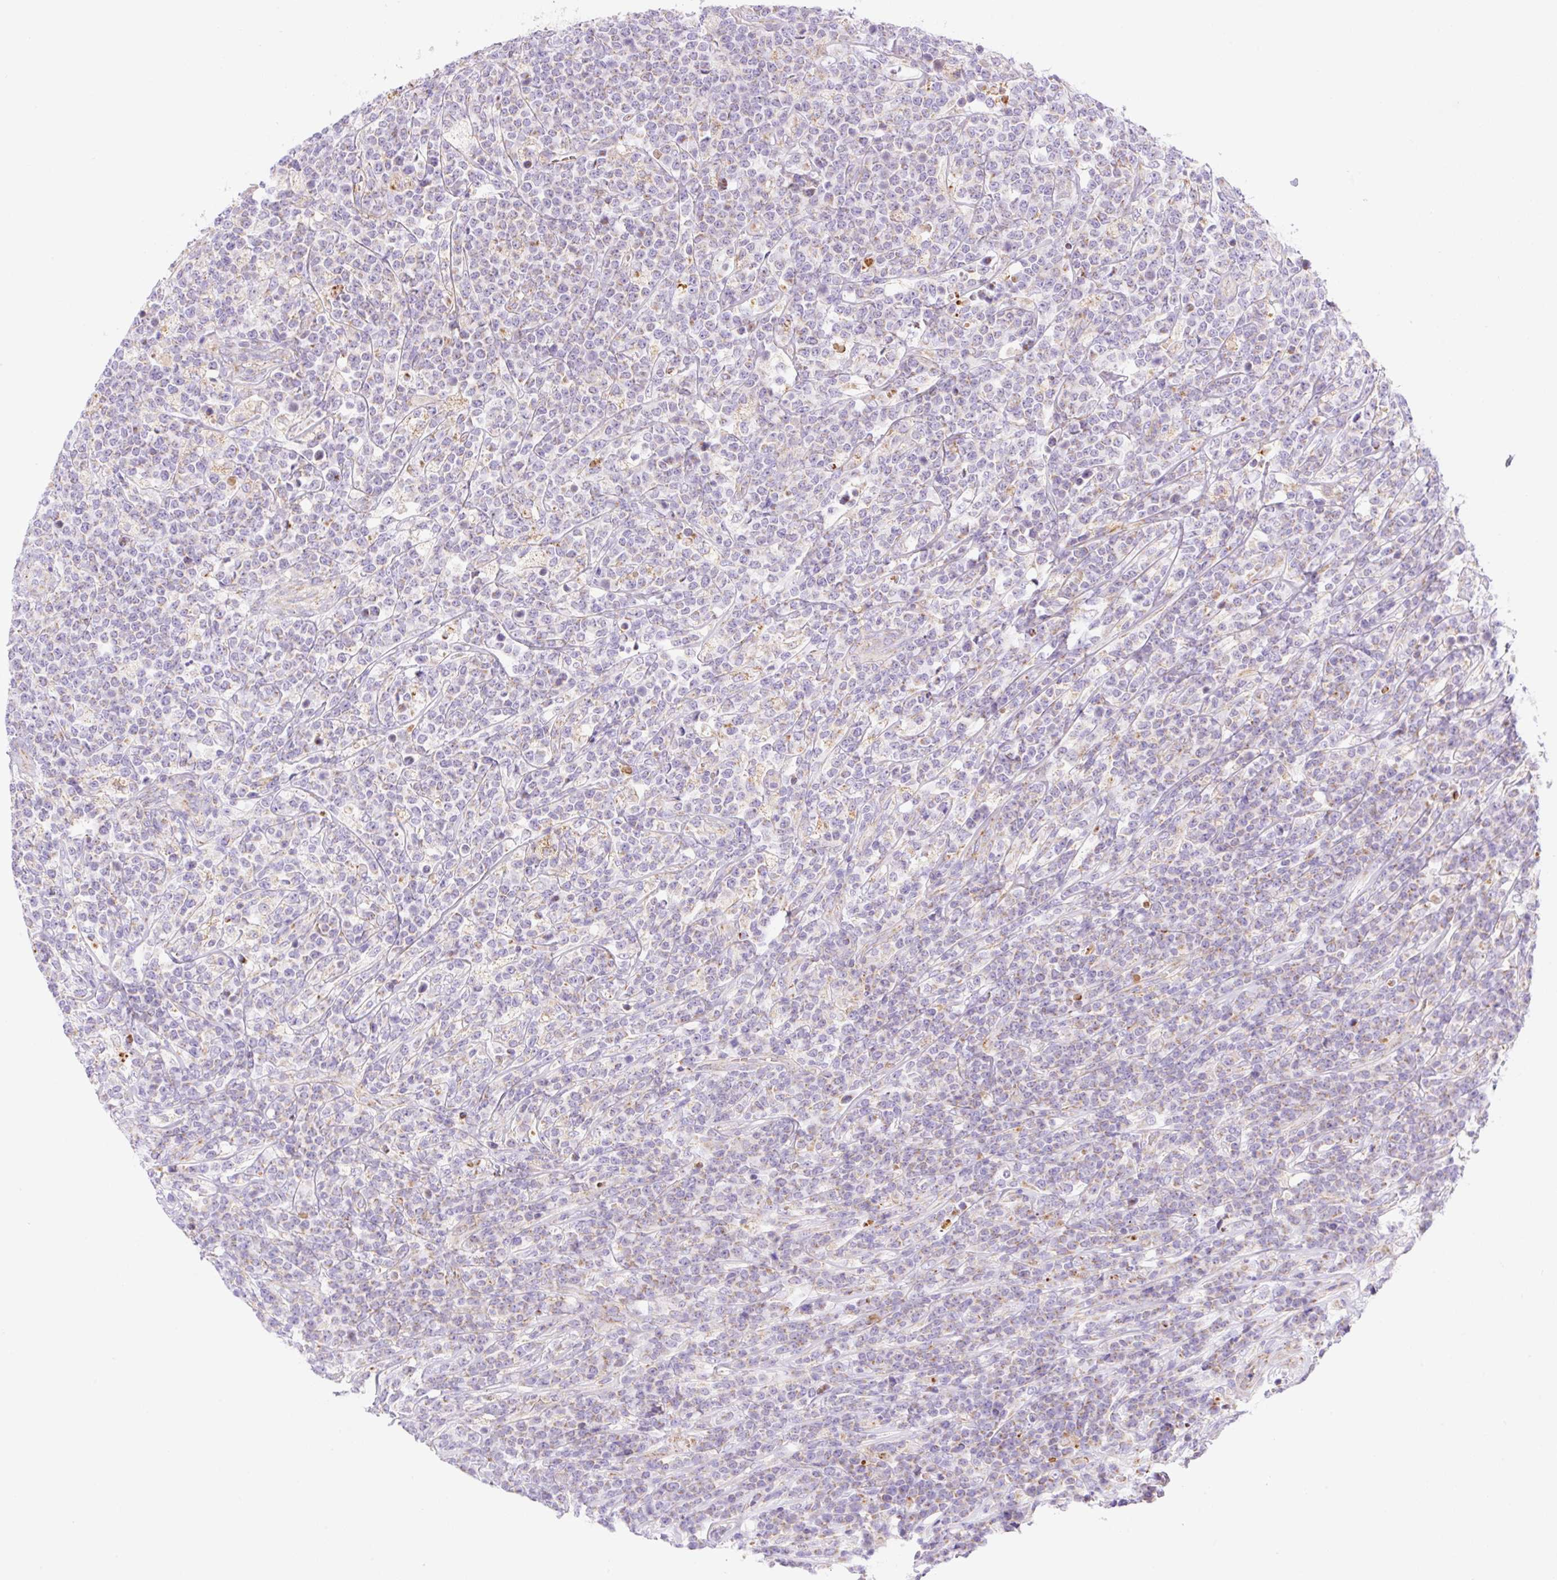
{"staining": {"intensity": "weak", "quantity": "<25%", "location": "cytoplasmic/membranous"}, "tissue": "lymphoma", "cell_type": "Tumor cells", "image_type": "cancer", "snomed": [{"axis": "morphology", "description": "Malignant lymphoma, non-Hodgkin's type, High grade"}, {"axis": "topography", "description": "Small intestine"}], "caption": "High-grade malignant lymphoma, non-Hodgkin's type stained for a protein using immunohistochemistry (IHC) shows no expression tumor cells.", "gene": "ETNK2", "patient": {"sex": "male", "age": 8}}